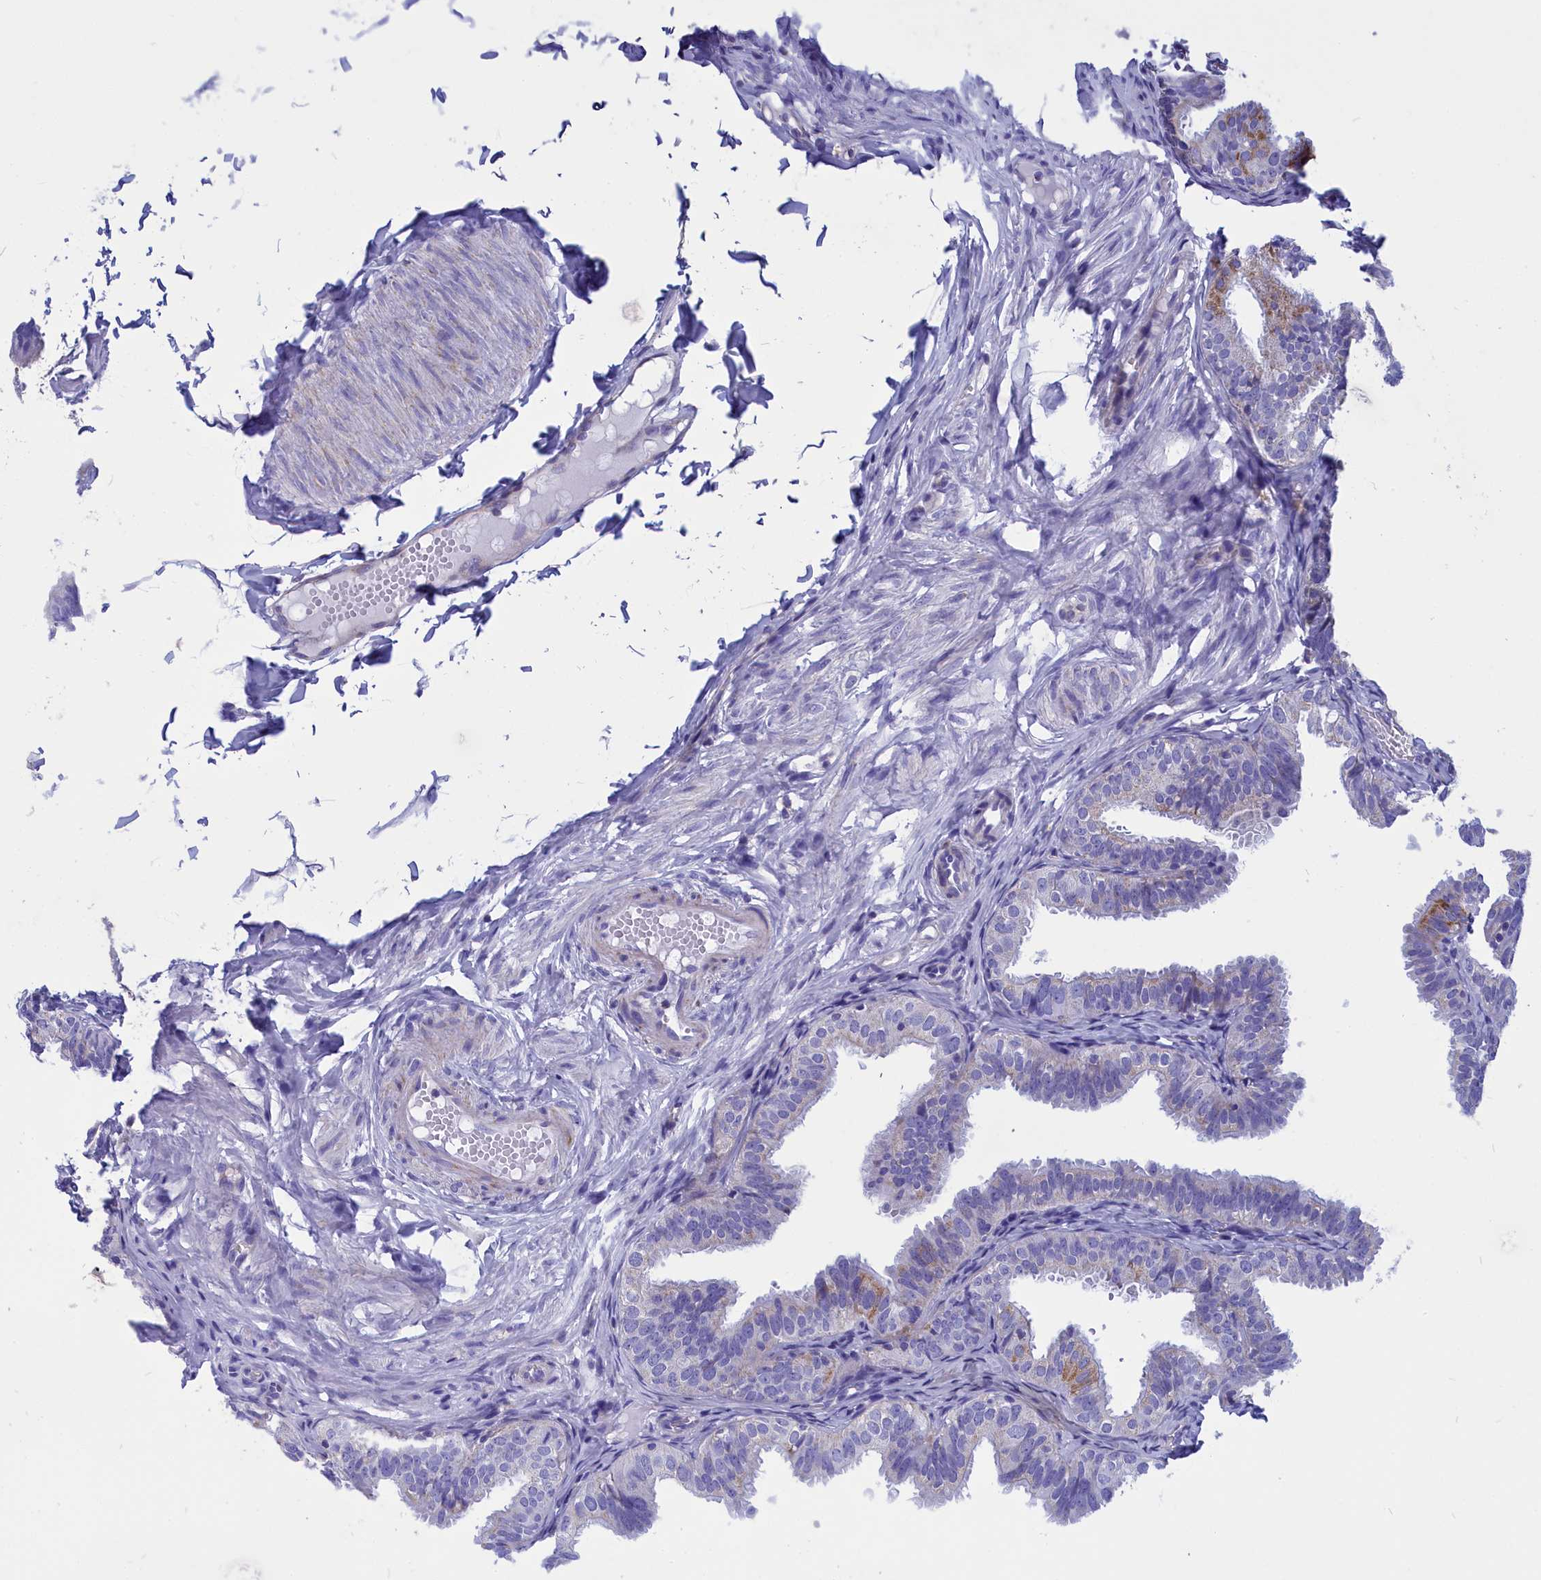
{"staining": {"intensity": "moderate", "quantity": "<25%", "location": "cytoplasmic/membranous"}, "tissue": "fallopian tube", "cell_type": "Glandular cells", "image_type": "normal", "snomed": [{"axis": "morphology", "description": "Normal tissue, NOS"}, {"axis": "topography", "description": "Fallopian tube"}], "caption": "Moderate cytoplasmic/membranous positivity for a protein is present in approximately <25% of glandular cells of benign fallopian tube using immunohistochemistry (IHC).", "gene": "CCRL2", "patient": {"sex": "female", "age": 35}}